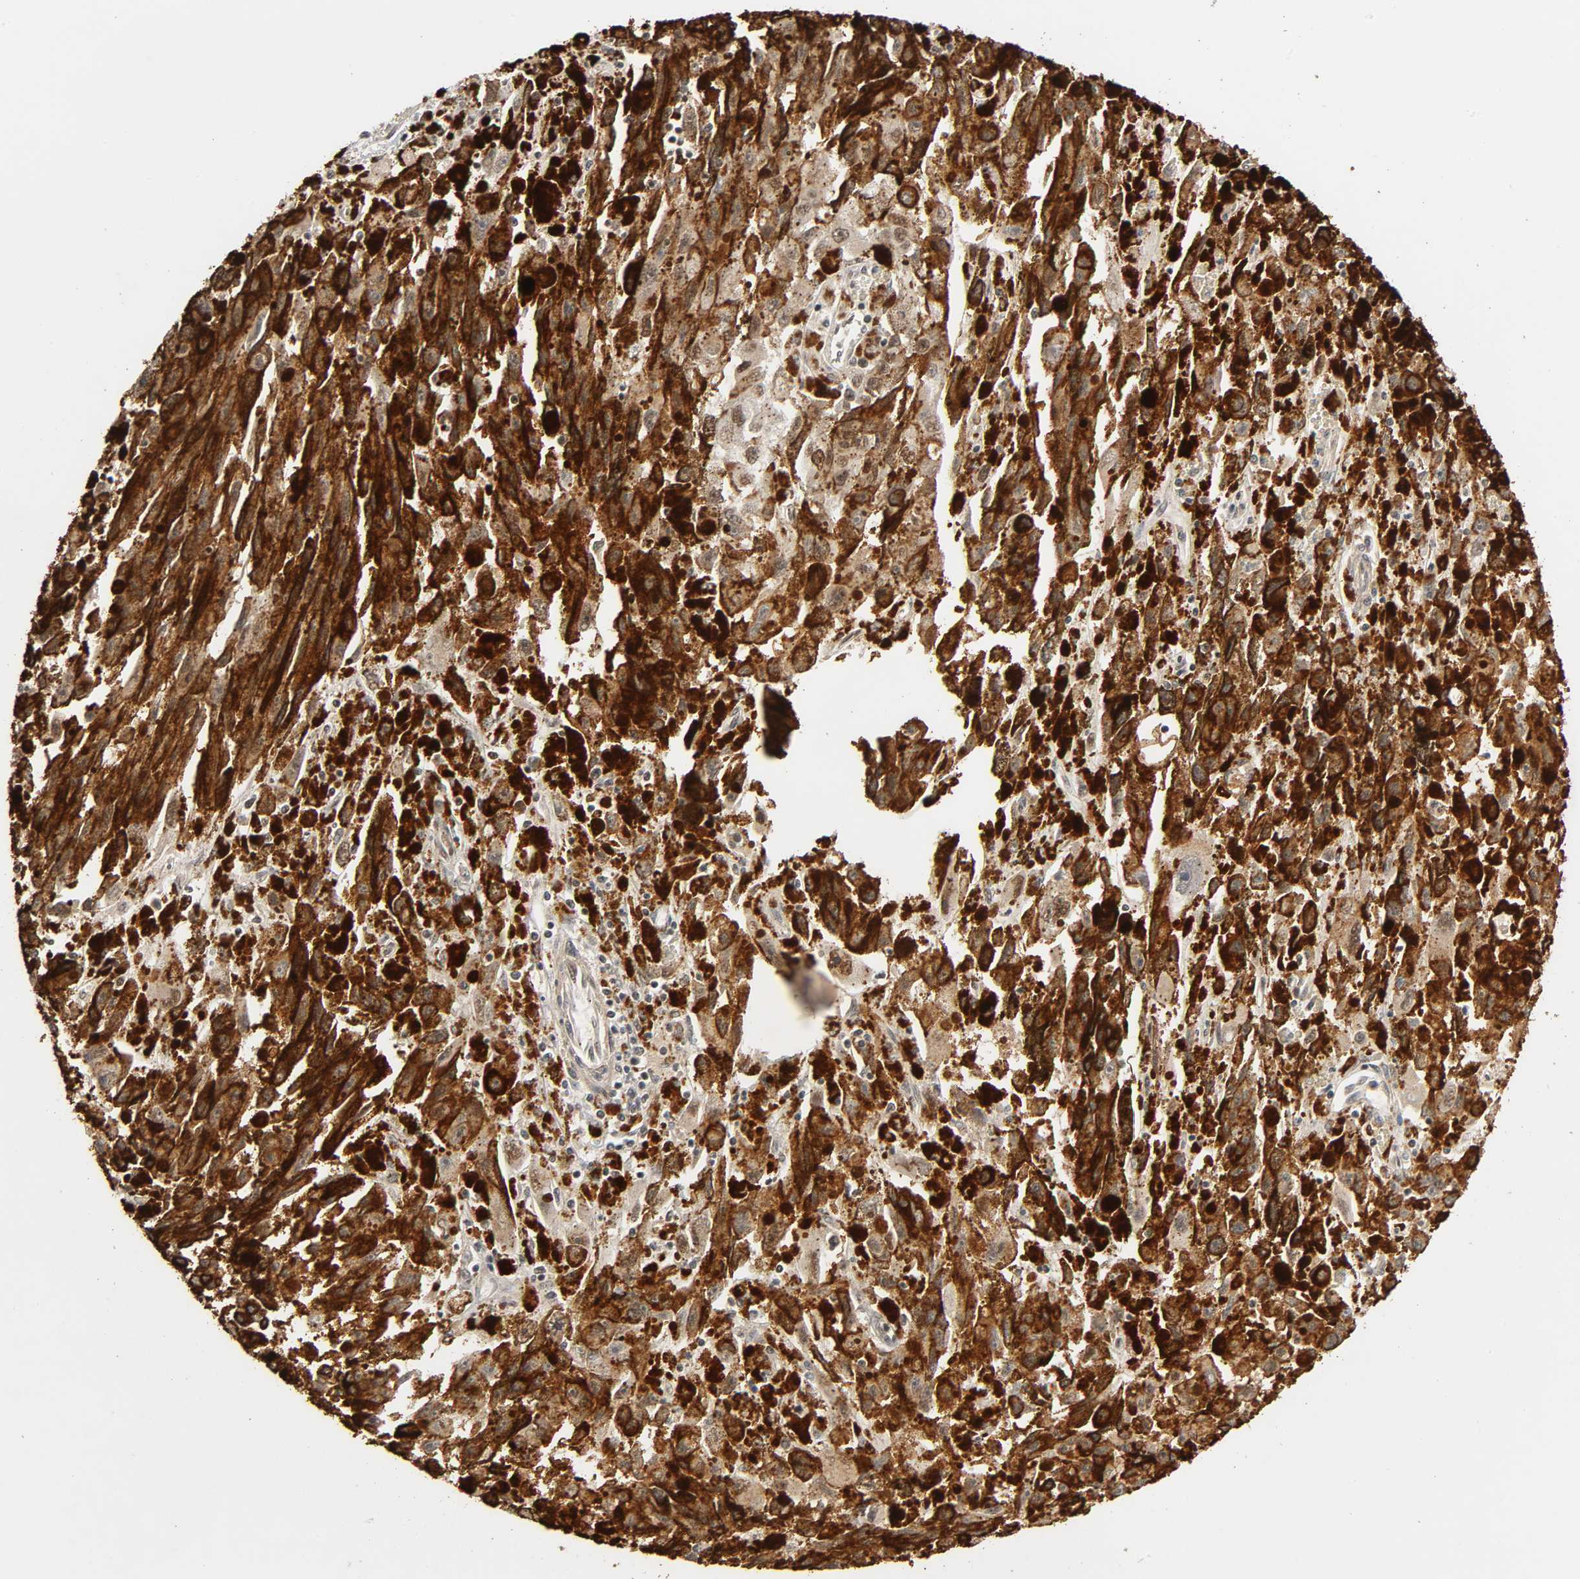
{"staining": {"intensity": "strong", "quantity": ">75%", "location": "nuclear"}, "tissue": "melanoma", "cell_type": "Tumor cells", "image_type": "cancer", "snomed": [{"axis": "morphology", "description": "Malignant melanoma, NOS"}, {"axis": "topography", "description": "Skin"}], "caption": "Malignant melanoma tissue displays strong nuclear staining in approximately >75% of tumor cells, visualized by immunohistochemistry.", "gene": "SMARCD1", "patient": {"sex": "female", "age": 104}}